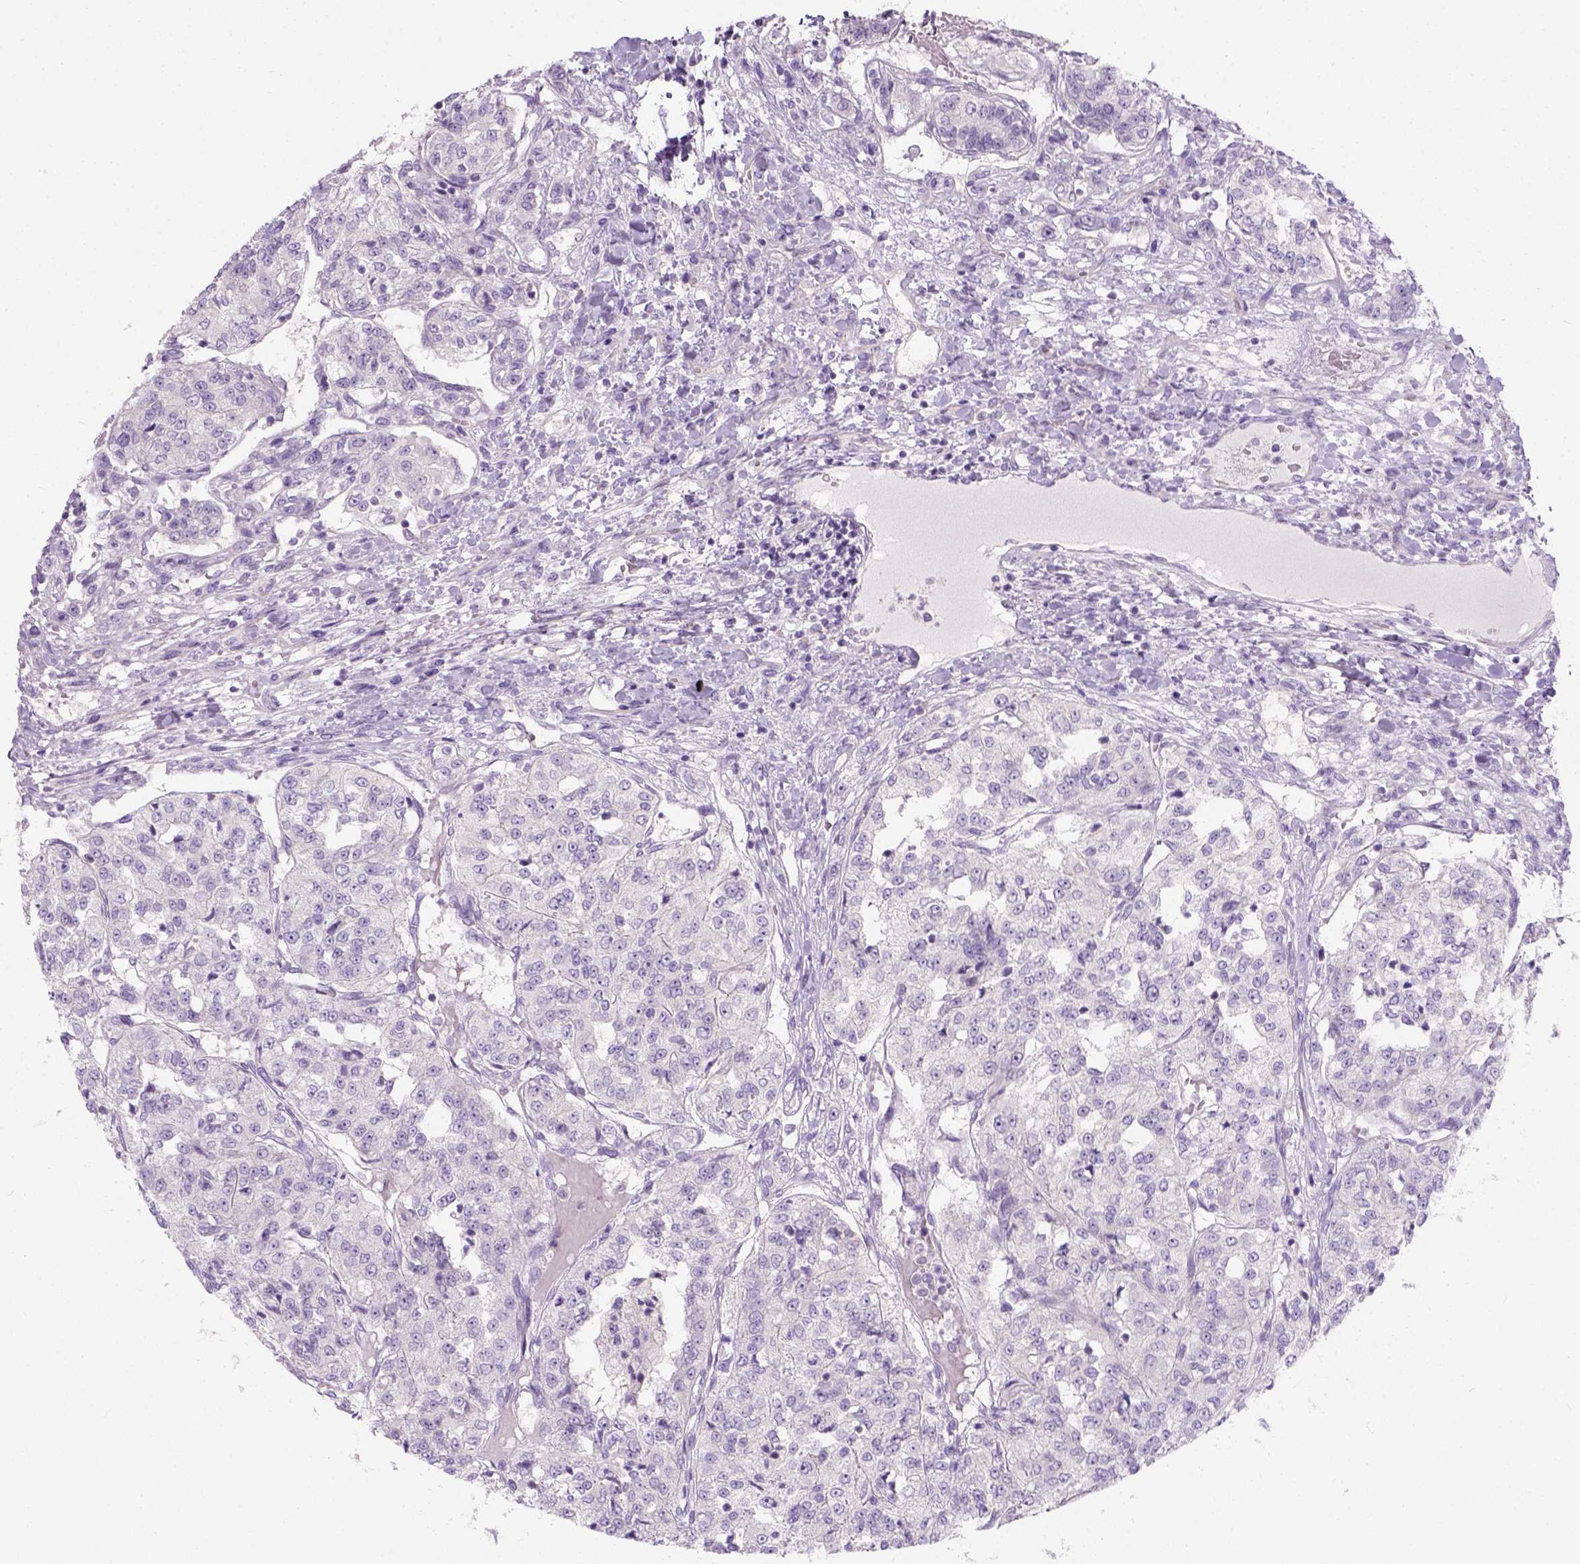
{"staining": {"intensity": "negative", "quantity": "none", "location": "none"}, "tissue": "renal cancer", "cell_type": "Tumor cells", "image_type": "cancer", "snomed": [{"axis": "morphology", "description": "Adenocarcinoma, NOS"}, {"axis": "topography", "description": "Kidney"}], "caption": "High magnification brightfield microscopy of renal adenocarcinoma stained with DAB (brown) and counterstained with hematoxylin (blue): tumor cells show no significant expression.", "gene": "C20orf144", "patient": {"sex": "female", "age": 63}}